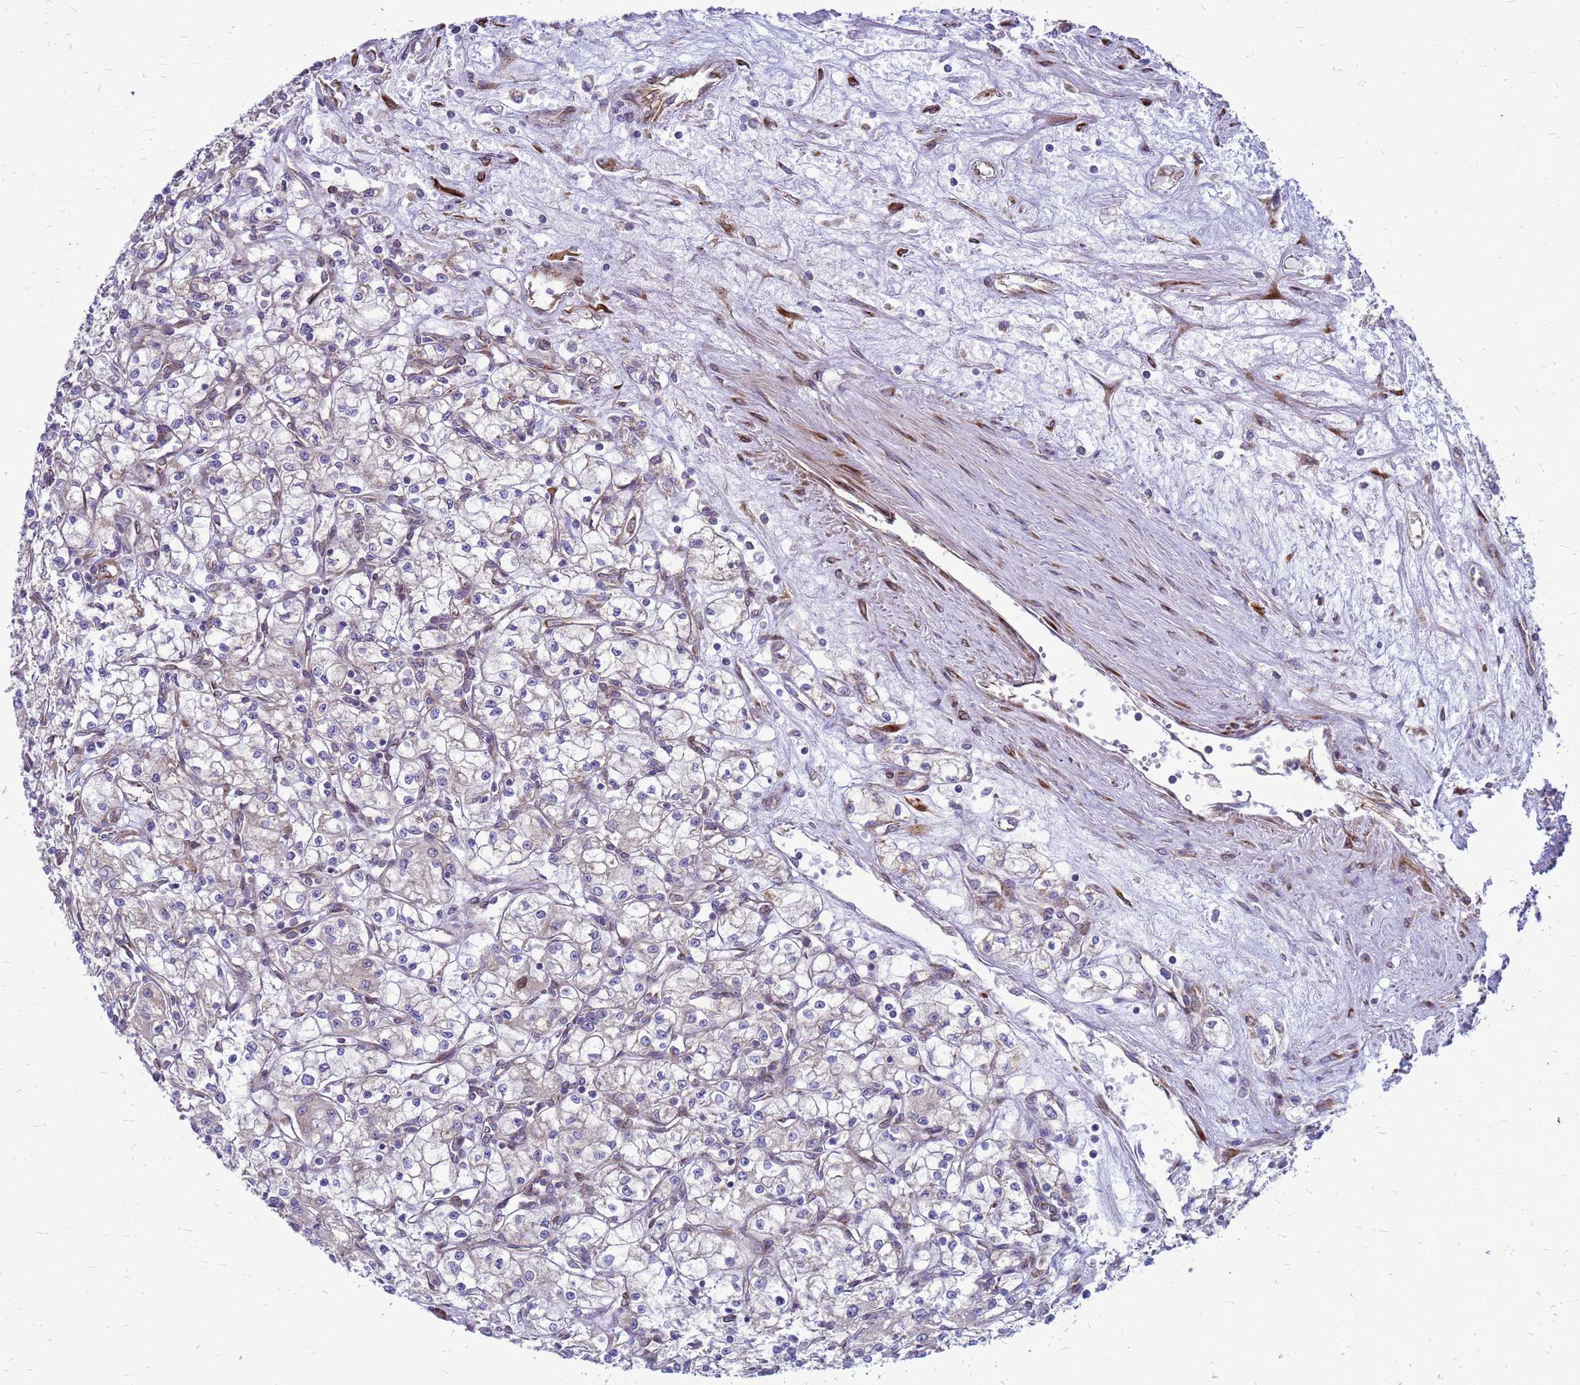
{"staining": {"intensity": "negative", "quantity": "none", "location": "none"}, "tissue": "renal cancer", "cell_type": "Tumor cells", "image_type": "cancer", "snomed": [{"axis": "morphology", "description": "Adenocarcinoma, NOS"}, {"axis": "topography", "description": "Kidney"}], "caption": "IHC of human renal cancer (adenocarcinoma) shows no staining in tumor cells.", "gene": "FSTL4", "patient": {"sex": "male", "age": 59}}